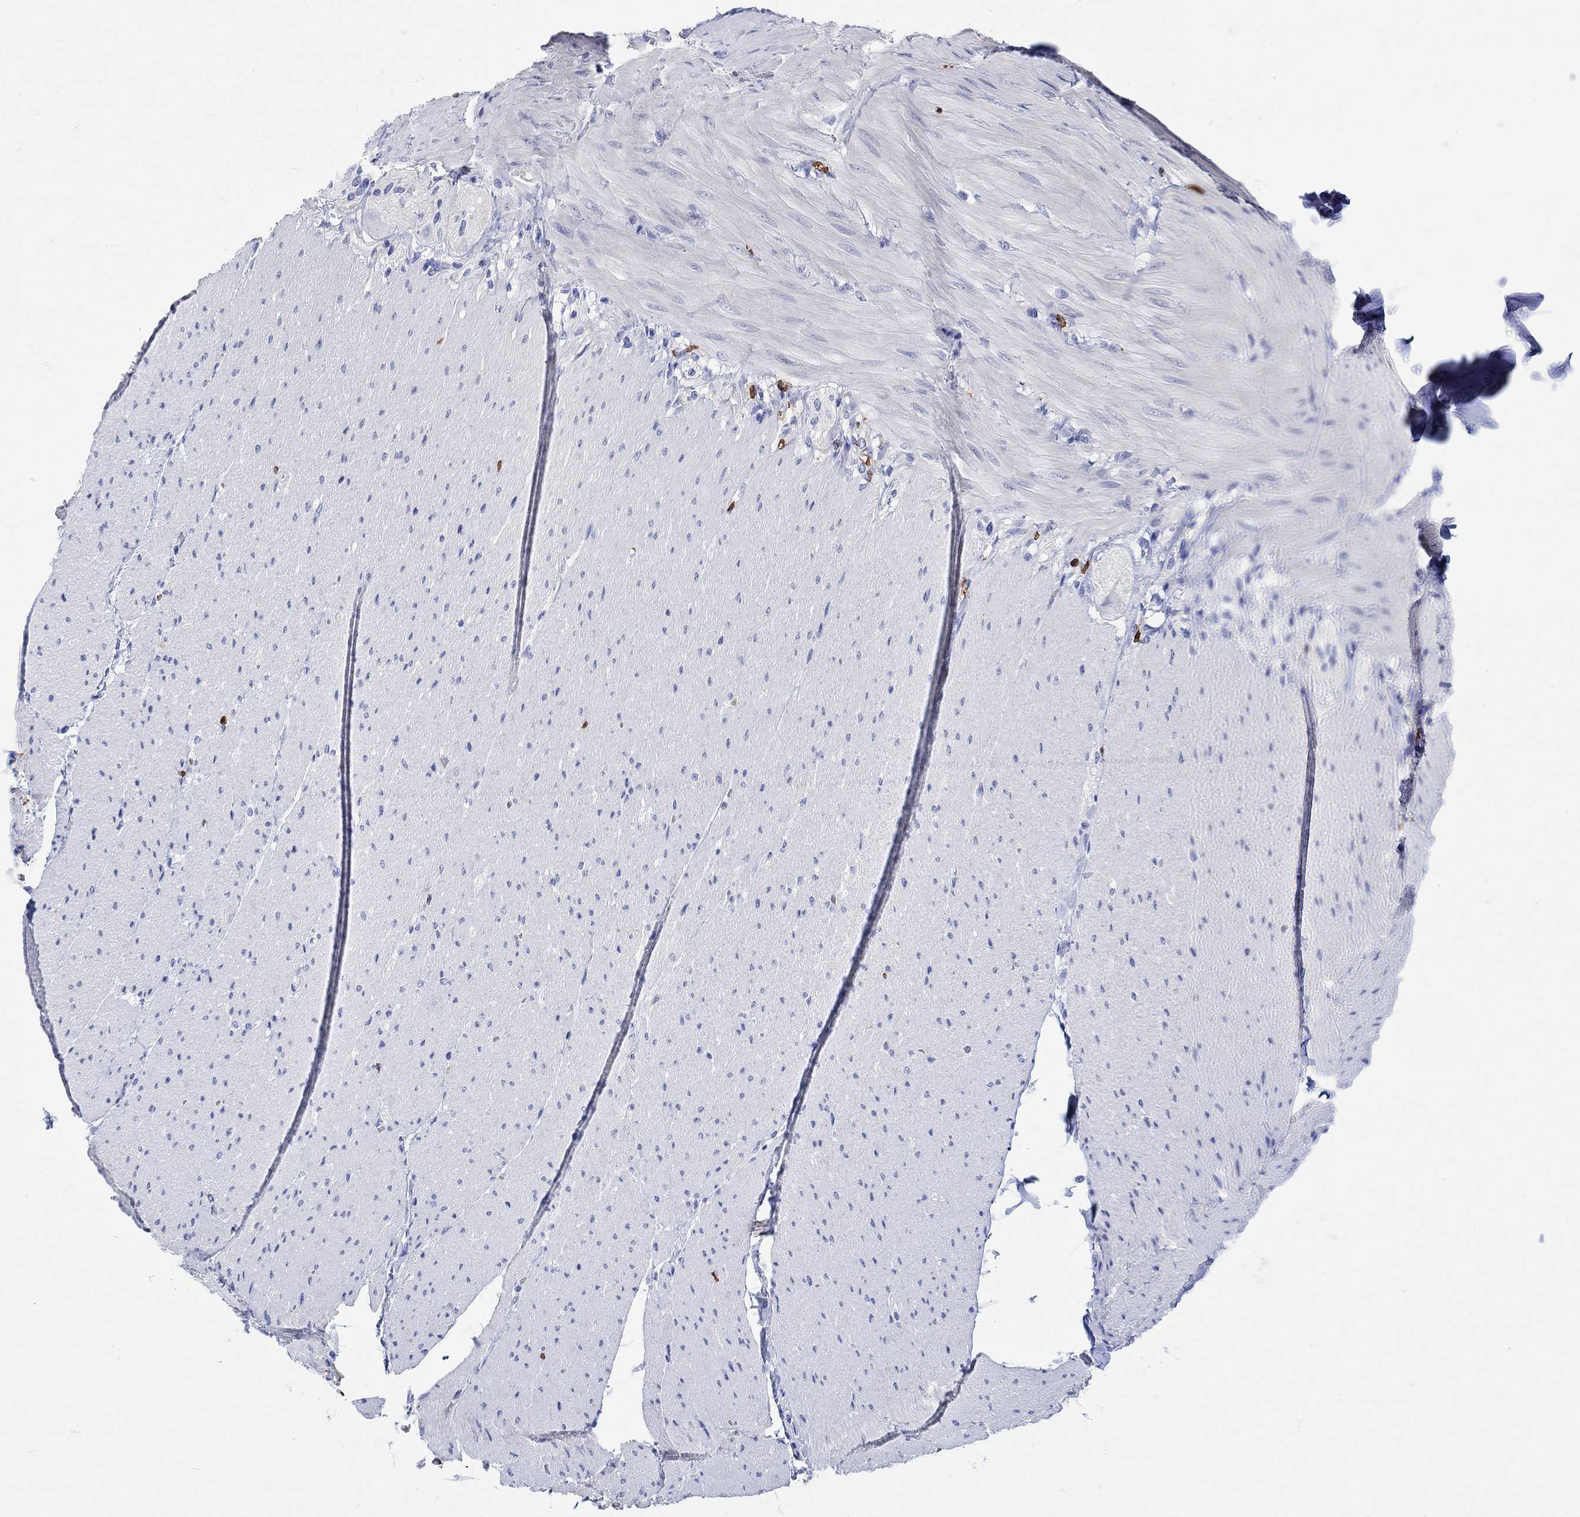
{"staining": {"intensity": "negative", "quantity": "none", "location": "none"}, "tissue": "adipose tissue", "cell_type": "Adipocytes", "image_type": "normal", "snomed": [{"axis": "morphology", "description": "Normal tissue, NOS"}, {"axis": "topography", "description": "Smooth muscle"}, {"axis": "topography", "description": "Duodenum"}, {"axis": "topography", "description": "Peripheral nerve tissue"}], "caption": "Micrograph shows no protein expression in adipocytes of benign adipose tissue.", "gene": "LINGO3", "patient": {"sex": "female", "age": 61}}